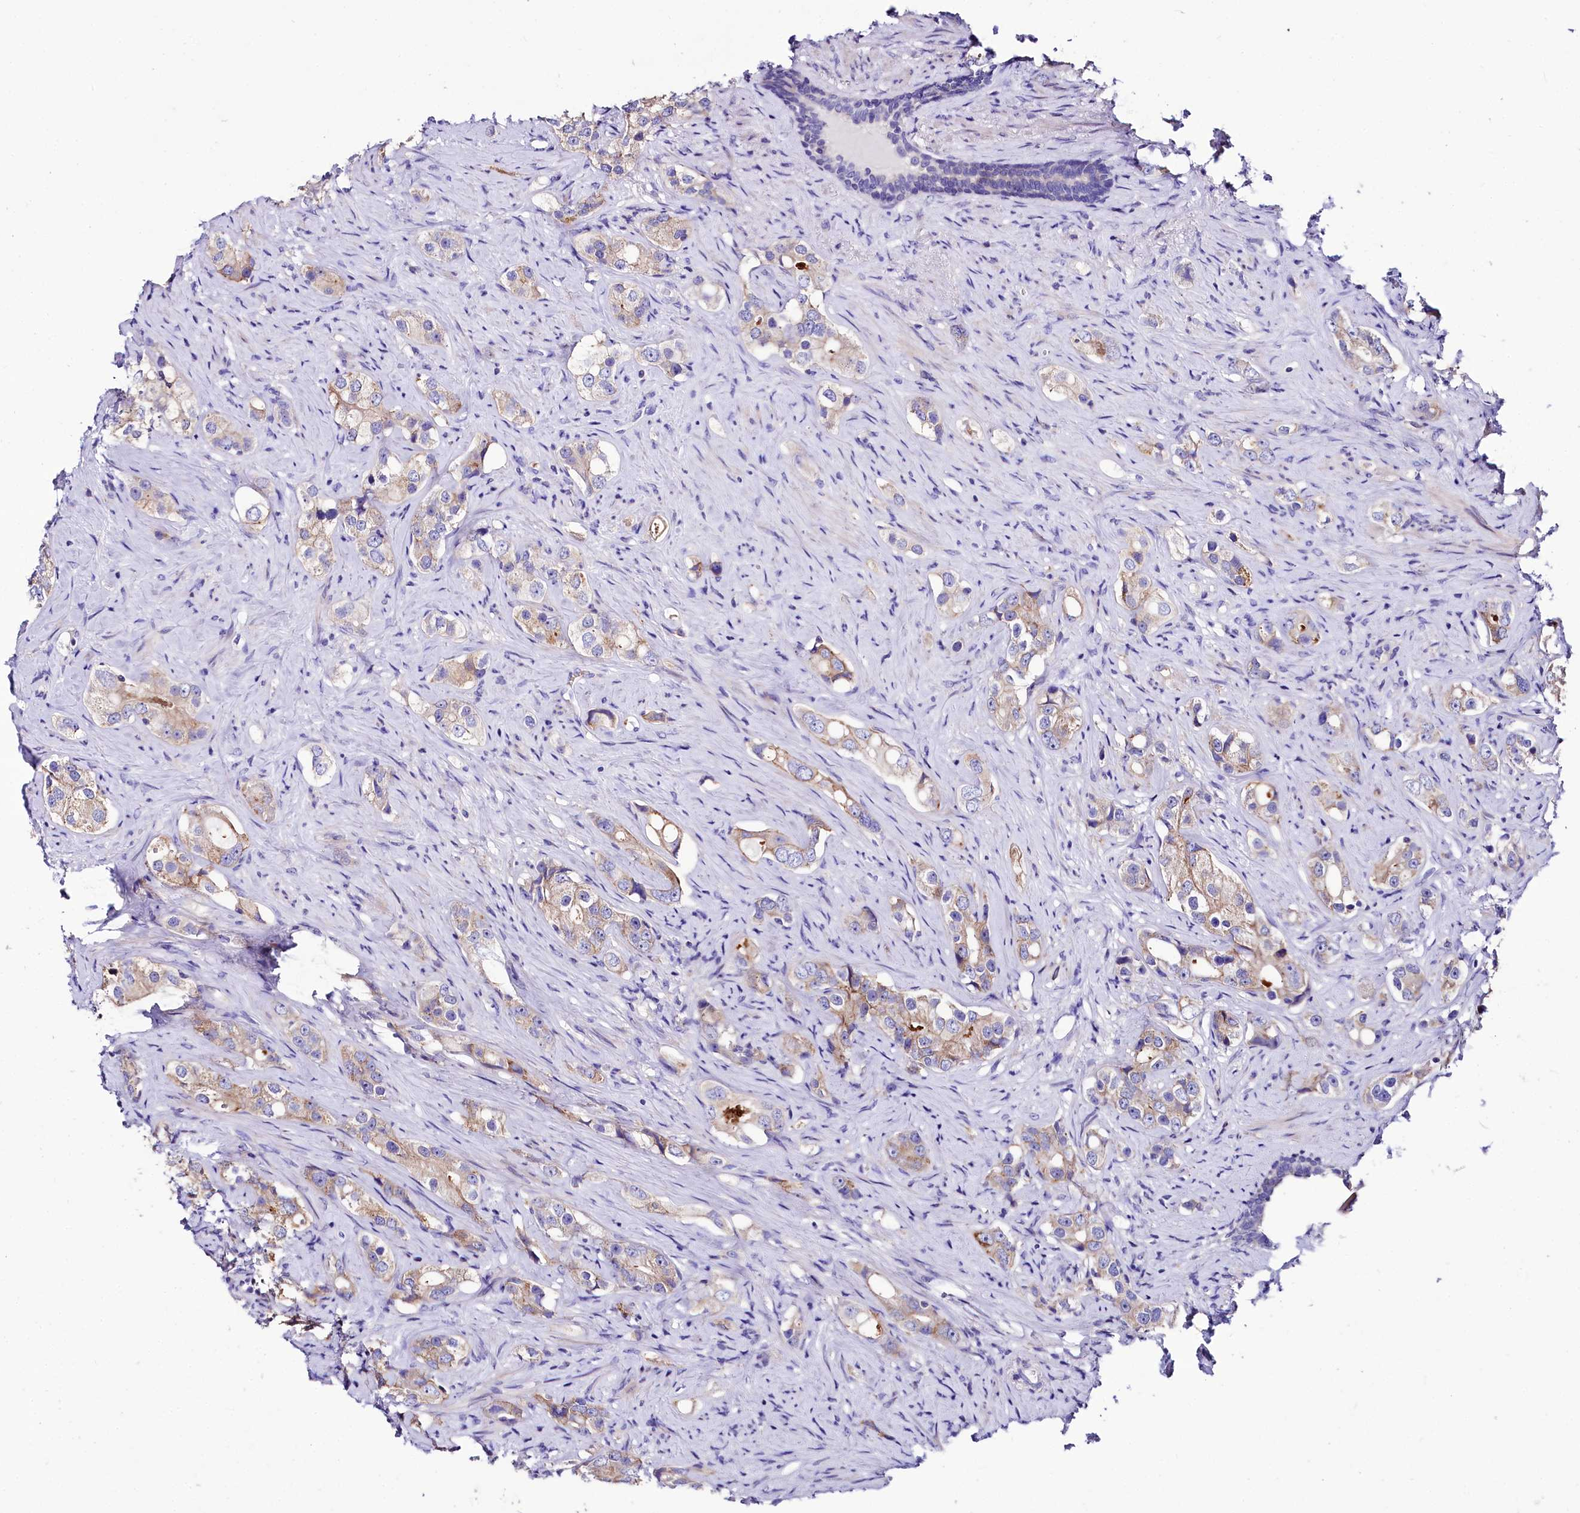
{"staining": {"intensity": "weak", "quantity": "<25%", "location": "cytoplasmic/membranous"}, "tissue": "prostate cancer", "cell_type": "Tumor cells", "image_type": "cancer", "snomed": [{"axis": "morphology", "description": "Adenocarcinoma, High grade"}, {"axis": "topography", "description": "Prostate"}], "caption": "A high-resolution micrograph shows immunohistochemistry (IHC) staining of high-grade adenocarcinoma (prostate), which reveals no significant staining in tumor cells.", "gene": "ABHD5", "patient": {"sex": "male", "age": 63}}